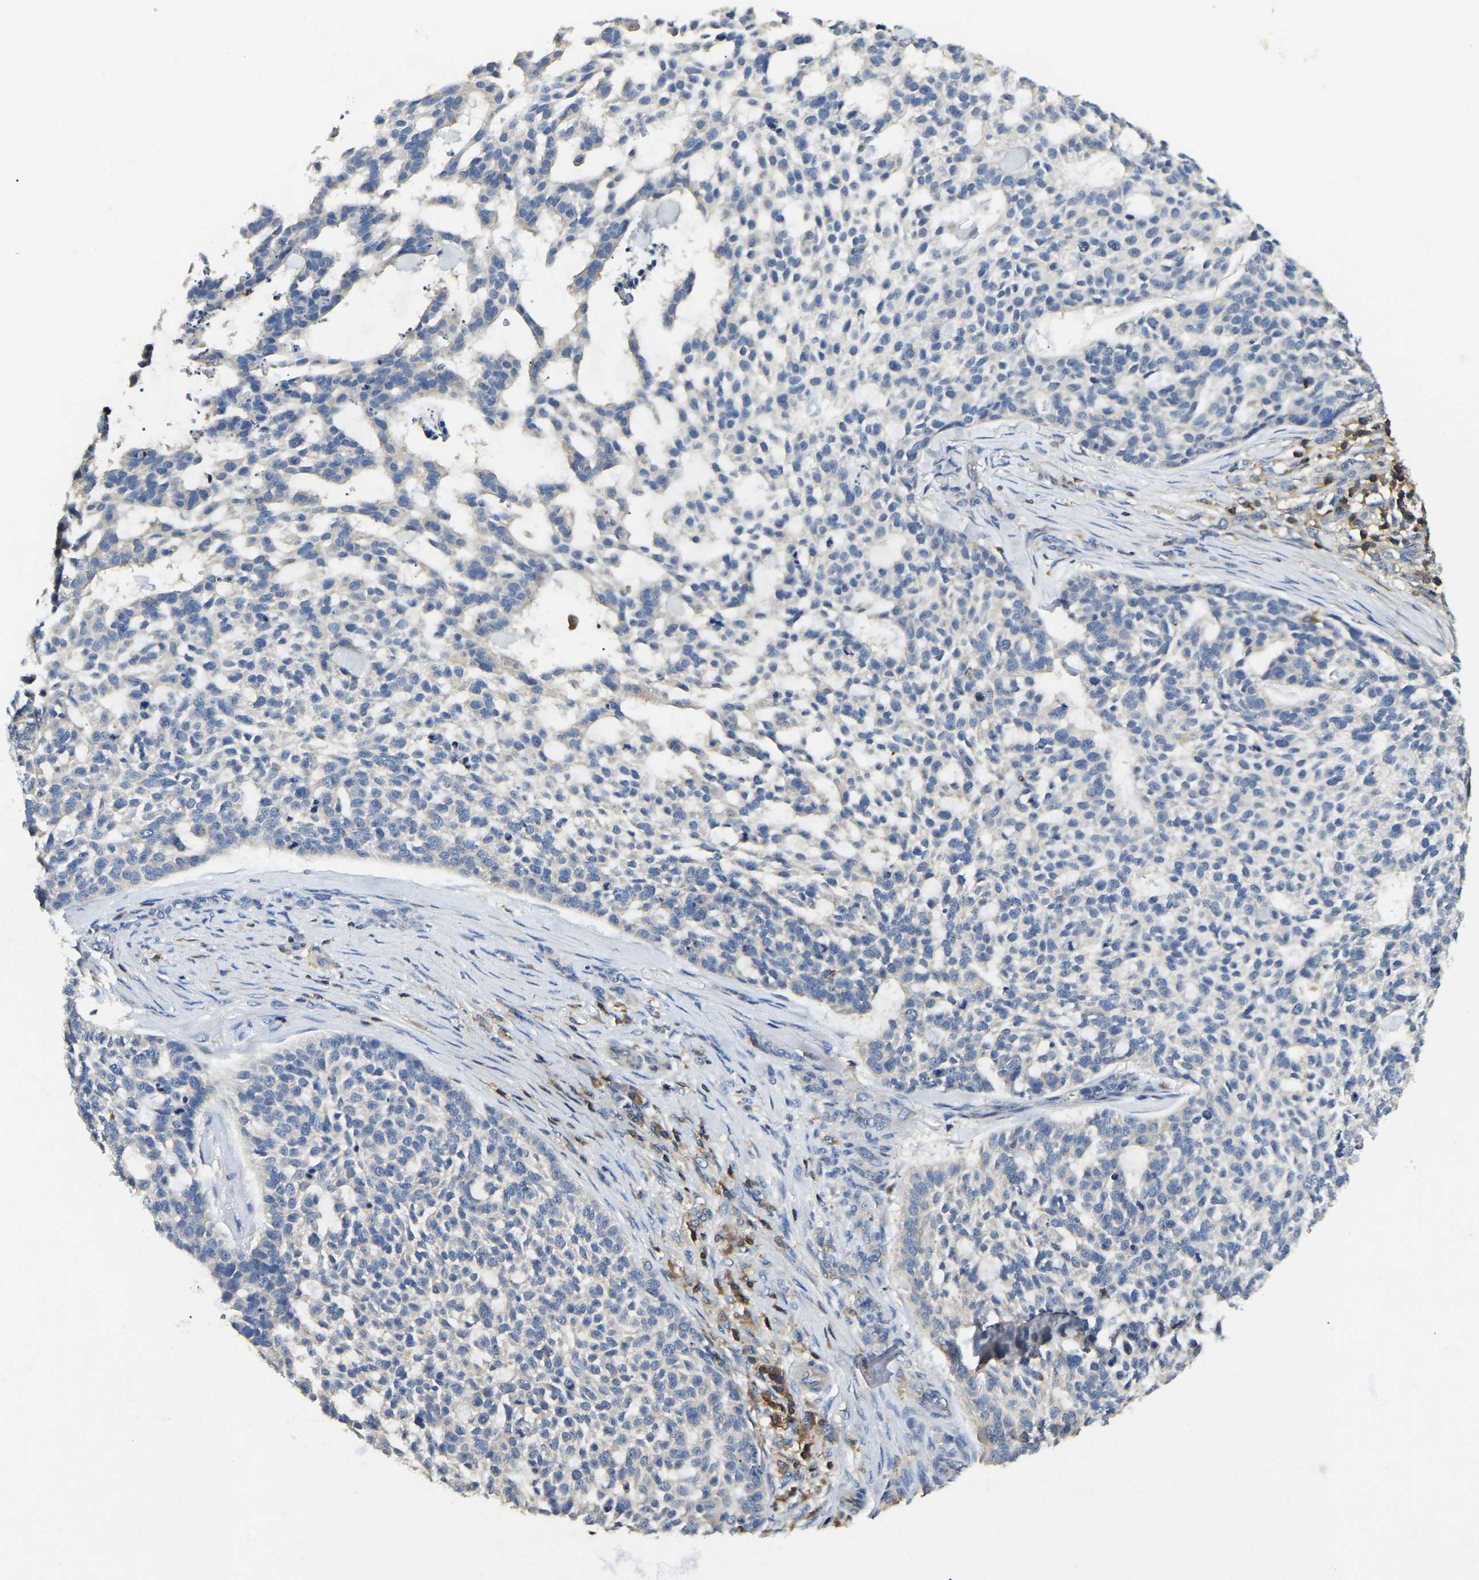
{"staining": {"intensity": "negative", "quantity": "none", "location": "none"}, "tissue": "skin cancer", "cell_type": "Tumor cells", "image_type": "cancer", "snomed": [{"axis": "morphology", "description": "Basal cell carcinoma"}, {"axis": "topography", "description": "Skin"}], "caption": "Skin basal cell carcinoma was stained to show a protein in brown. There is no significant positivity in tumor cells.", "gene": "SMPD2", "patient": {"sex": "female", "age": 64}}